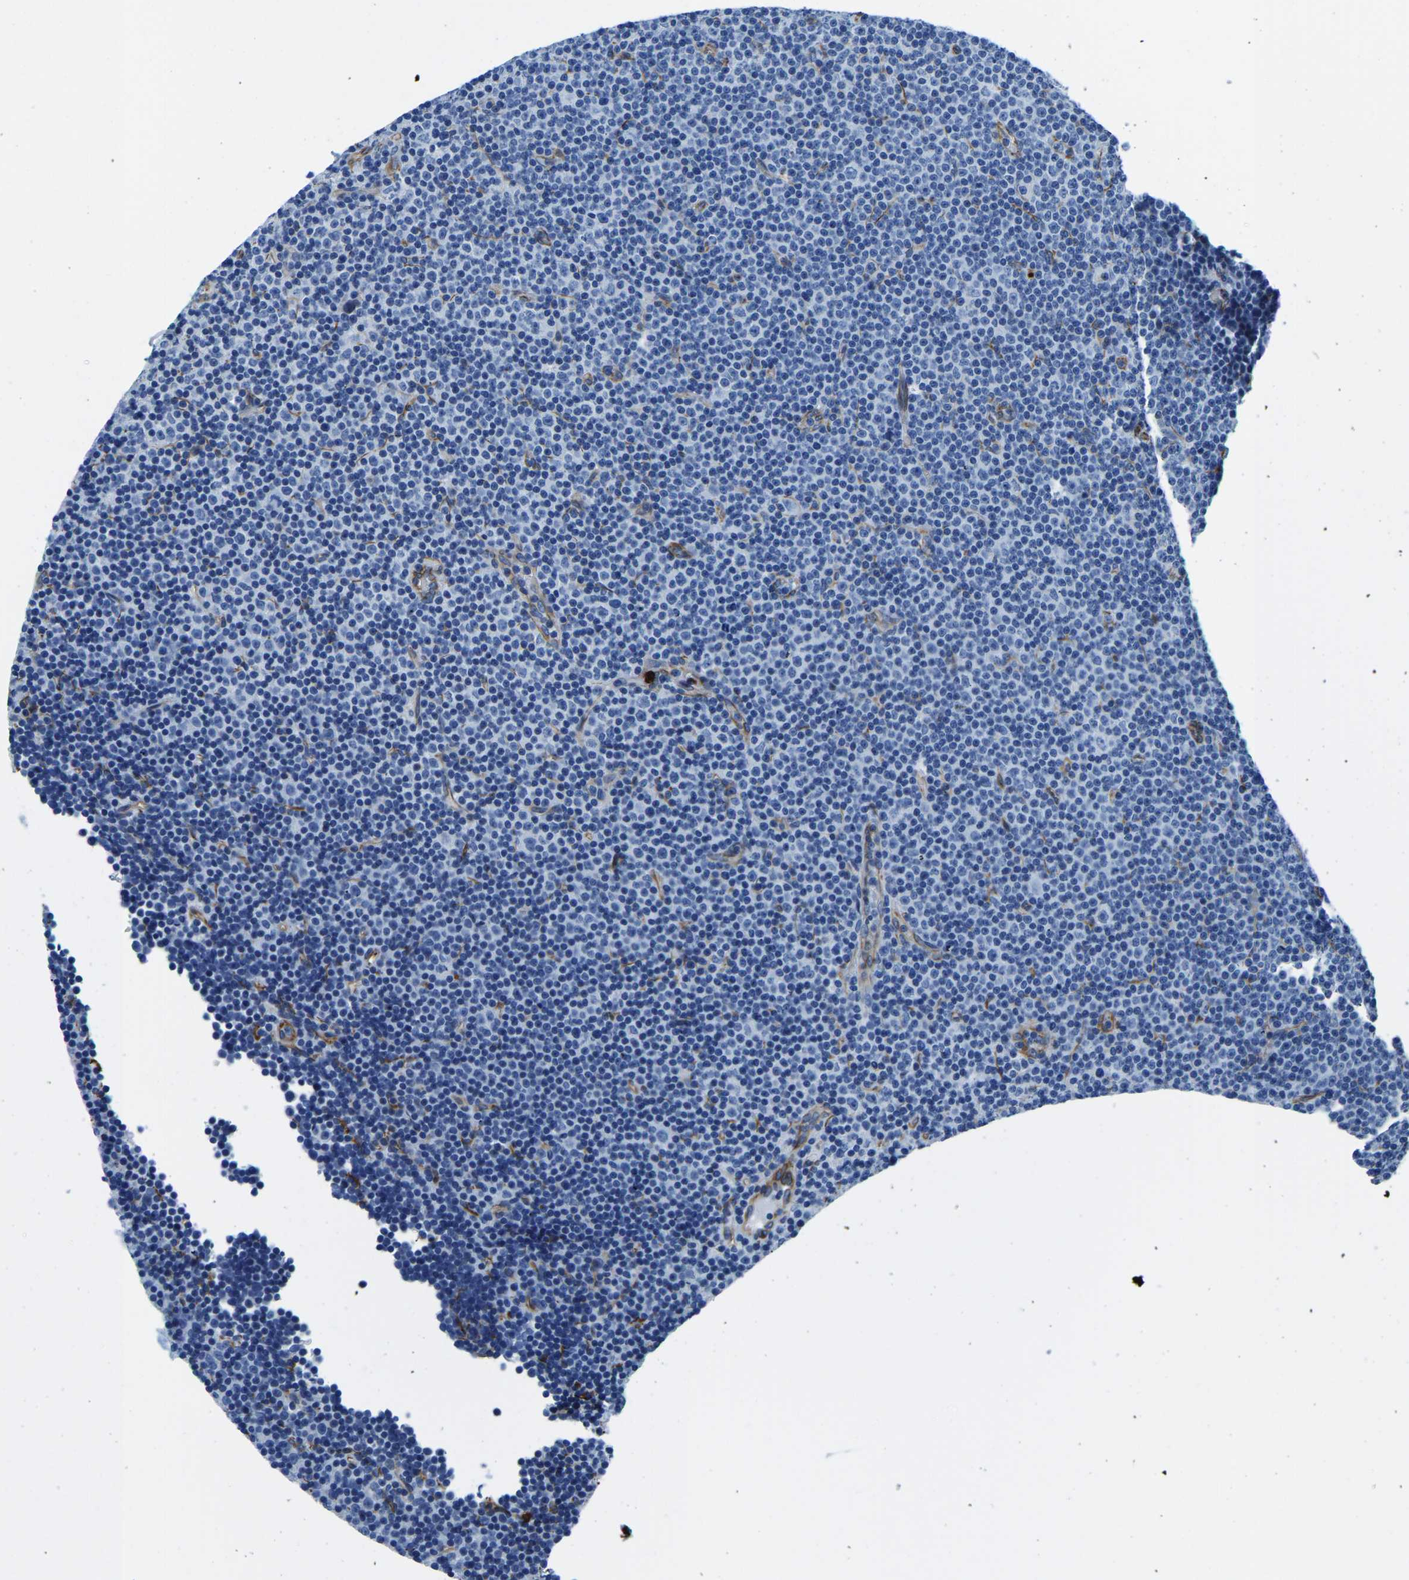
{"staining": {"intensity": "negative", "quantity": "none", "location": "none"}, "tissue": "lymphoma", "cell_type": "Tumor cells", "image_type": "cancer", "snomed": [{"axis": "morphology", "description": "Malignant lymphoma, non-Hodgkin's type, Low grade"}, {"axis": "topography", "description": "Lymph node"}], "caption": "High magnification brightfield microscopy of low-grade malignant lymphoma, non-Hodgkin's type stained with DAB (3,3'-diaminobenzidine) (brown) and counterstained with hematoxylin (blue): tumor cells show no significant staining. (DAB IHC, high magnification).", "gene": "MS4A3", "patient": {"sex": "female", "age": 67}}